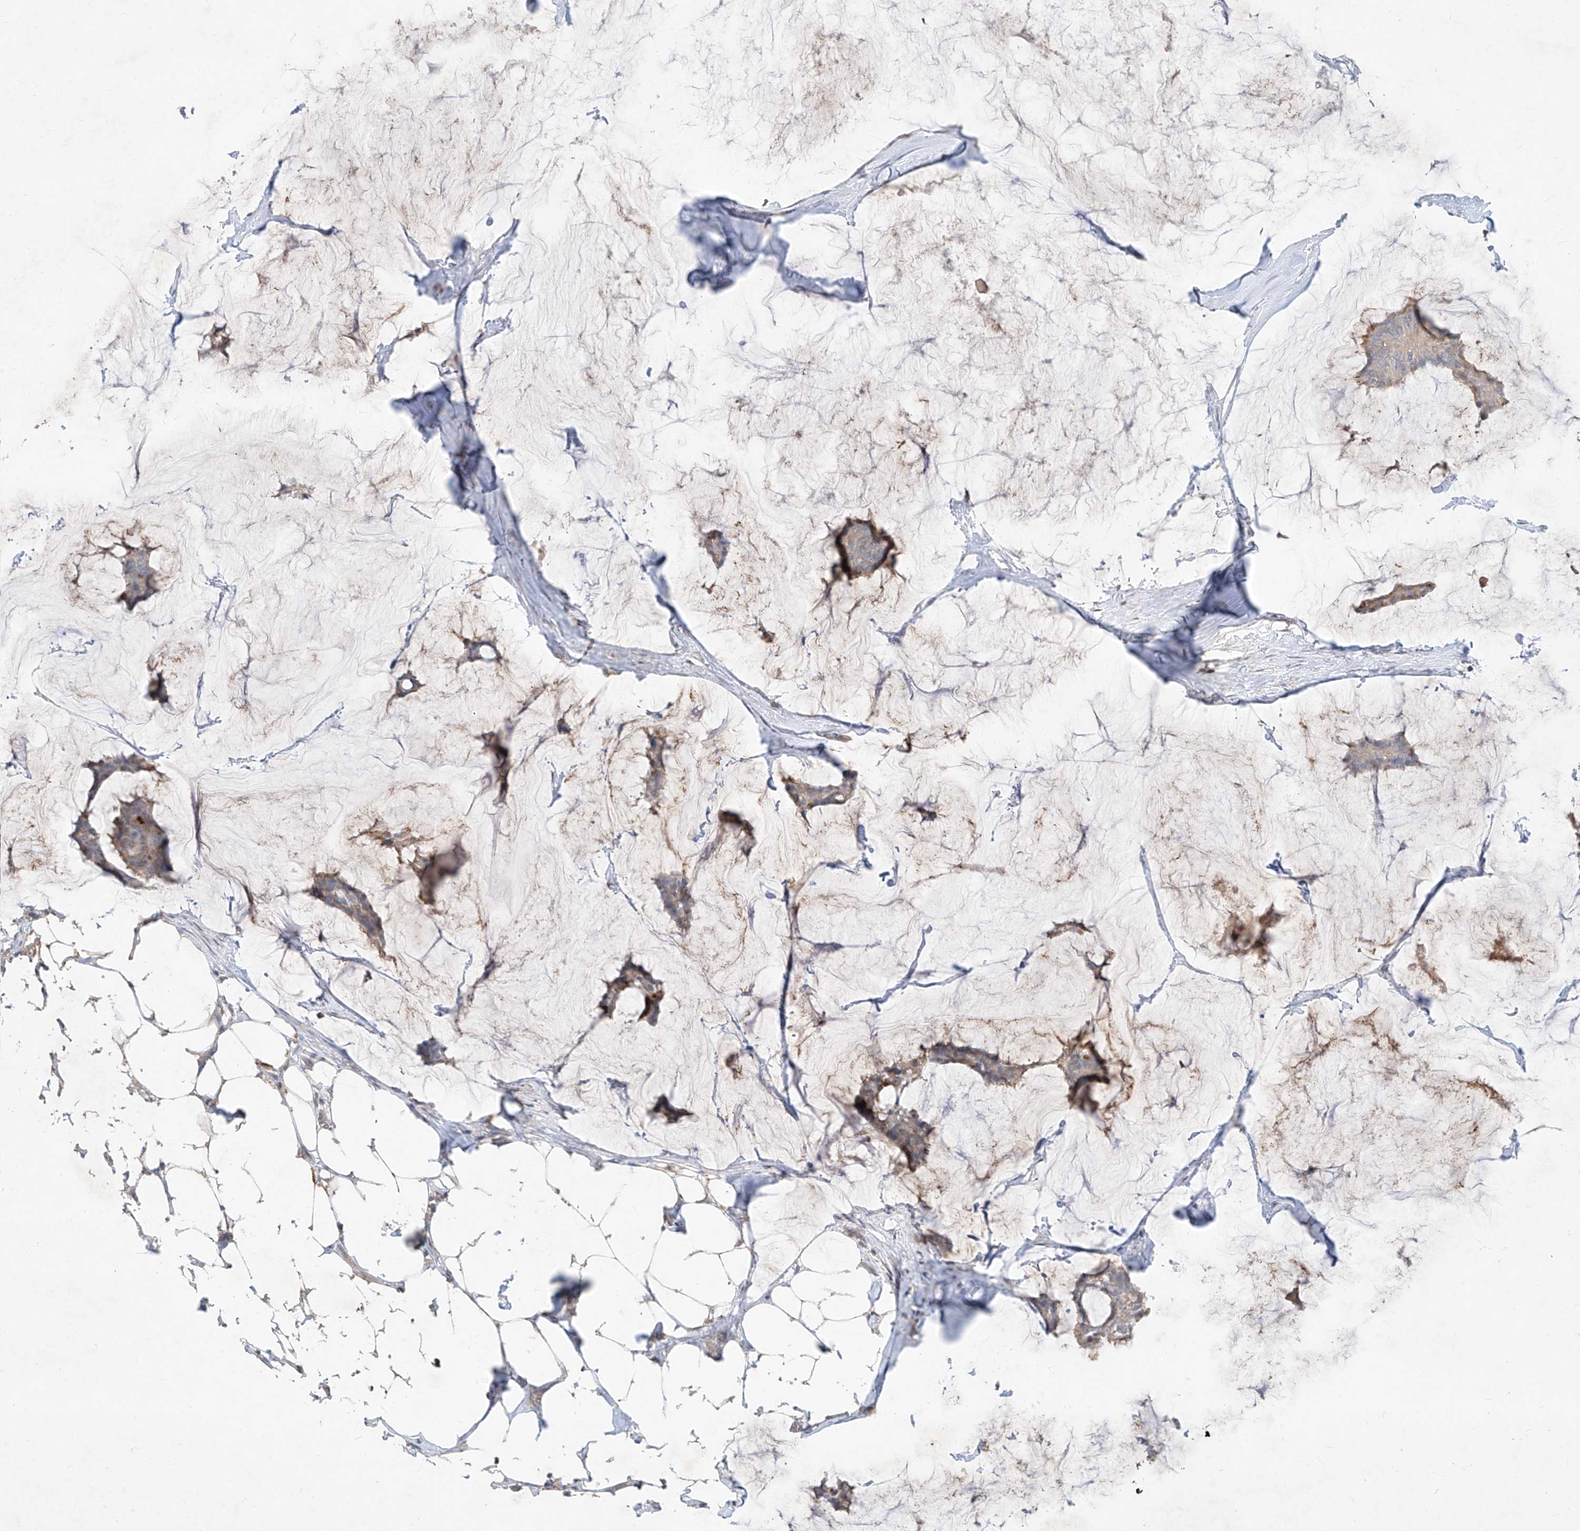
{"staining": {"intensity": "strong", "quantity": ">75%", "location": "cytoplasmic/membranous"}, "tissue": "breast cancer", "cell_type": "Tumor cells", "image_type": "cancer", "snomed": [{"axis": "morphology", "description": "Duct carcinoma"}, {"axis": "topography", "description": "Breast"}], "caption": "Immunohistochemistry image of breast cancer (intraductal carcinoma) stained for a protein (brown), which exhibits high levels of strong cytoplasmic/membranous positivity in approximately >75% of tumor cells.", "gene": "ZNF358", "patient": {"sex": "female", "age": 93}}